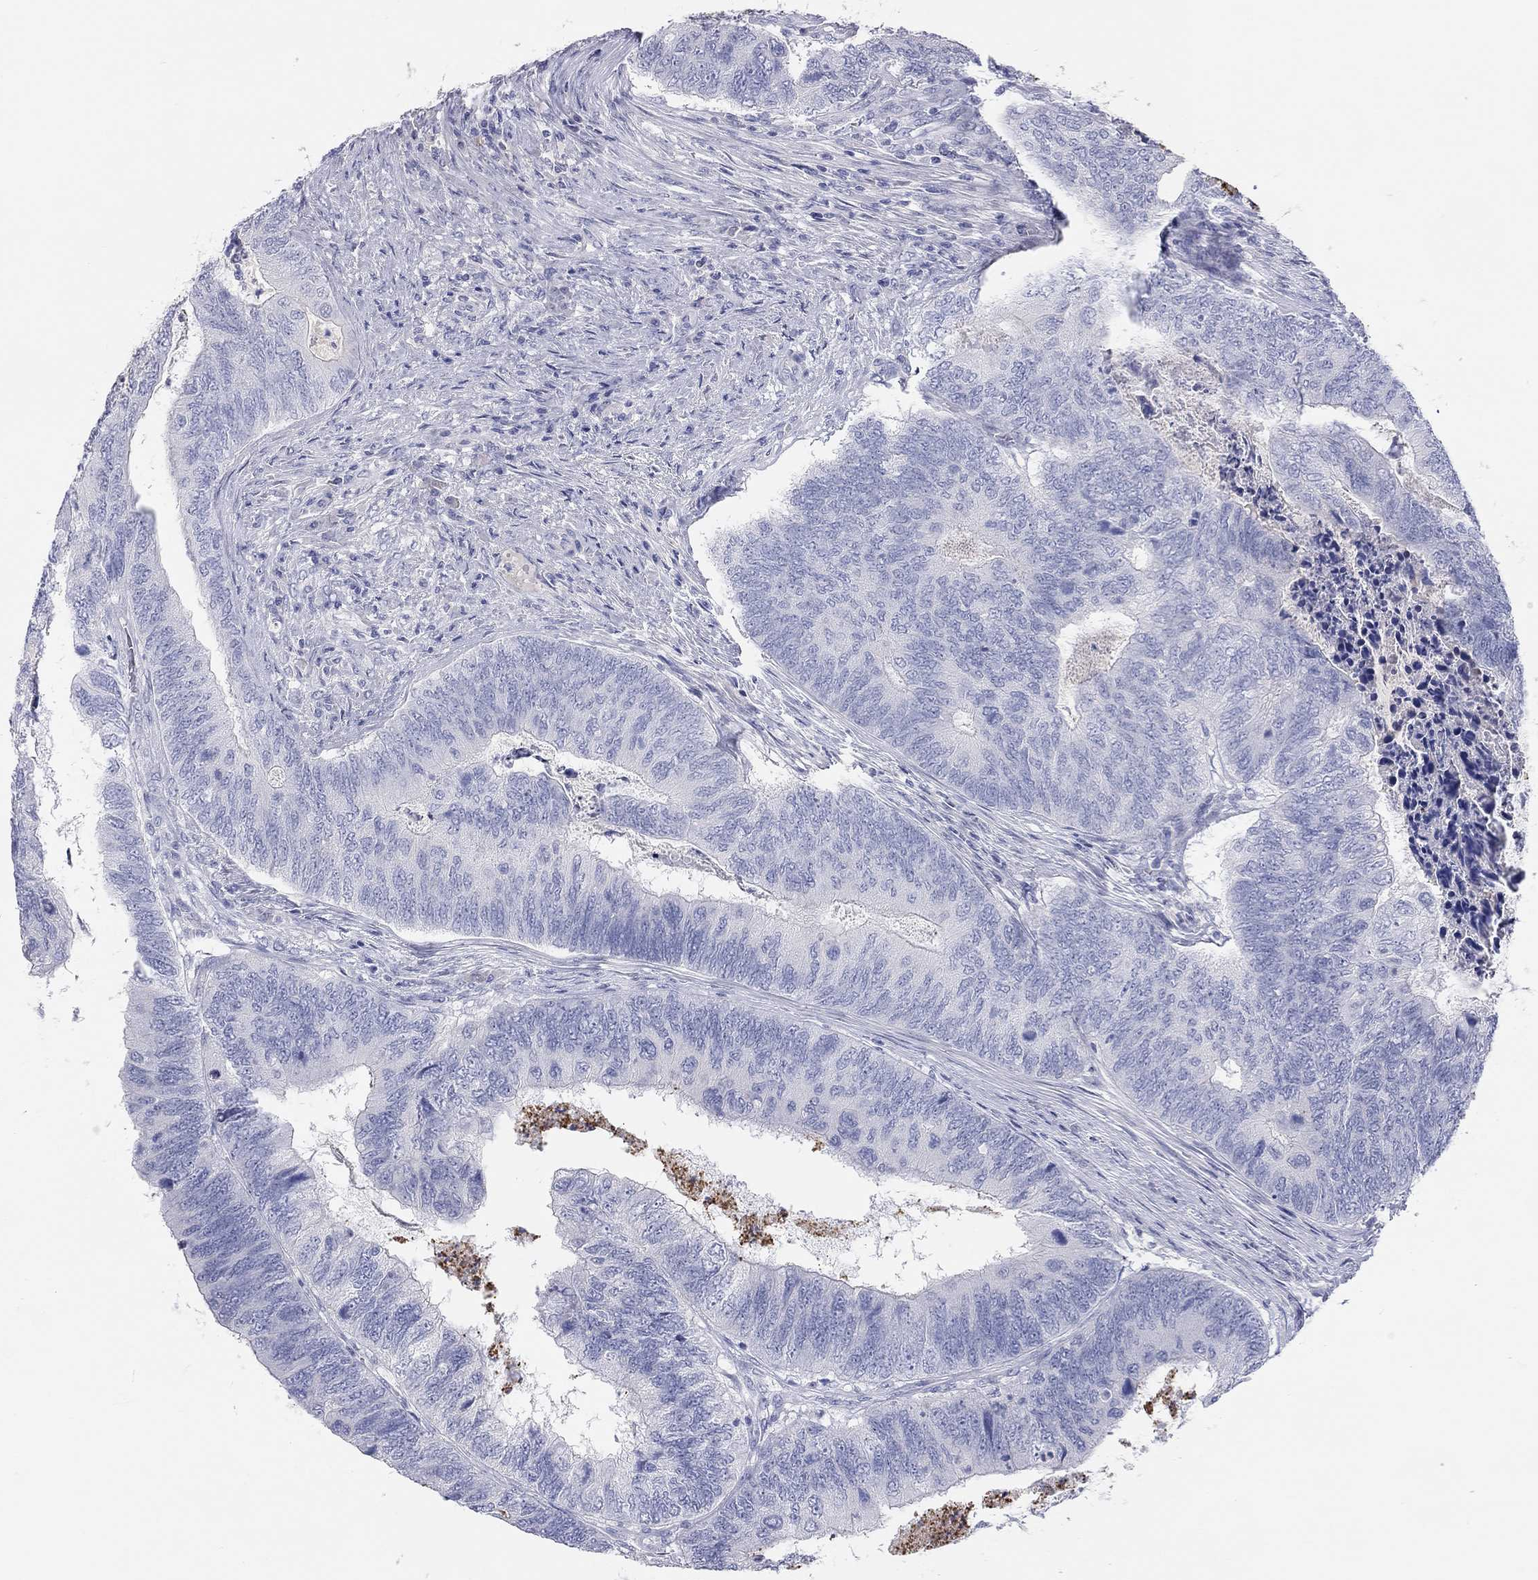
{"staining": {"intensity": "negative", "quantity": "none", "location": "none"}, "tissue": "colorectal cancer", "cell_type": "Tumor cells", "image_type": "cancer", "snomed": [{"axis": "morphology", "description": "Adenocarcinoma, NOS"}, {"axis": "topography", "description": "Colon"}], "caption": "An immunohistochemistry (IHC) photomicrograph of colorectal adenocarcinoma is shown. There is no staining in tumor cells of colorectal adenocarcinoma.", "gene": "ST7L", "patient": {"sex": "female", "age": 67}}